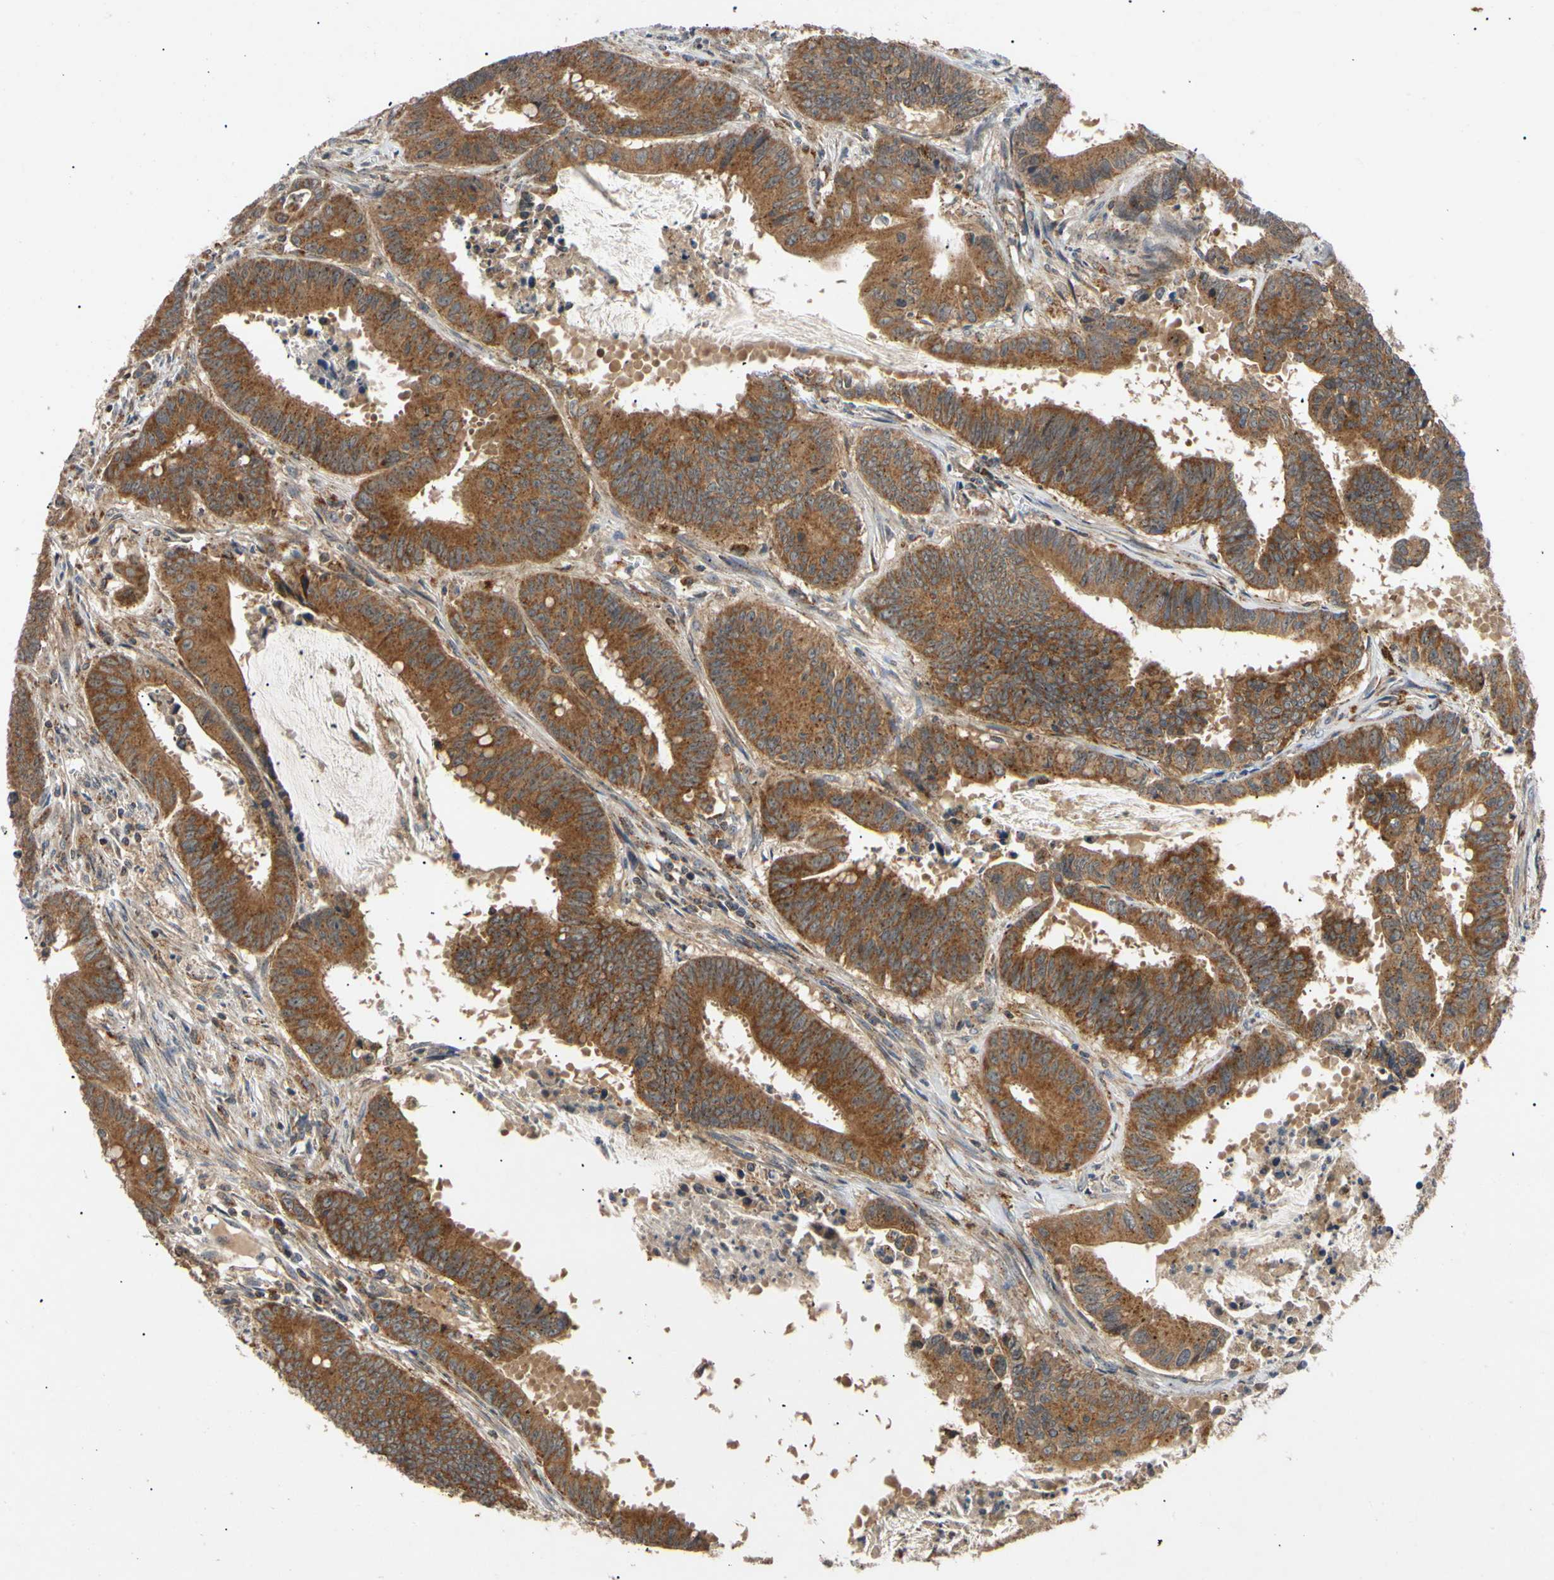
{"staining": {"intensity": "strong", "quantity": ">75%", "location": "cytoplasmic/membranous"}, "tissue": "colorectal cancer", "cell_type": "Tumor cells", "image_type": "cancer", "snomed": [{"axis": "morphology", "description": "Adenocarcinoma, NOS"}, {"axis": "topography", "description": "Colon"}], "caption": "Immunohistochemical staining of human colorectal adenocarcinoma shows high levels of strong cytoplasmic/membranous staining in about >75% of tumor cells.", "gene": "MRPS22", "patient": {"sex": "male", "age": 45}}